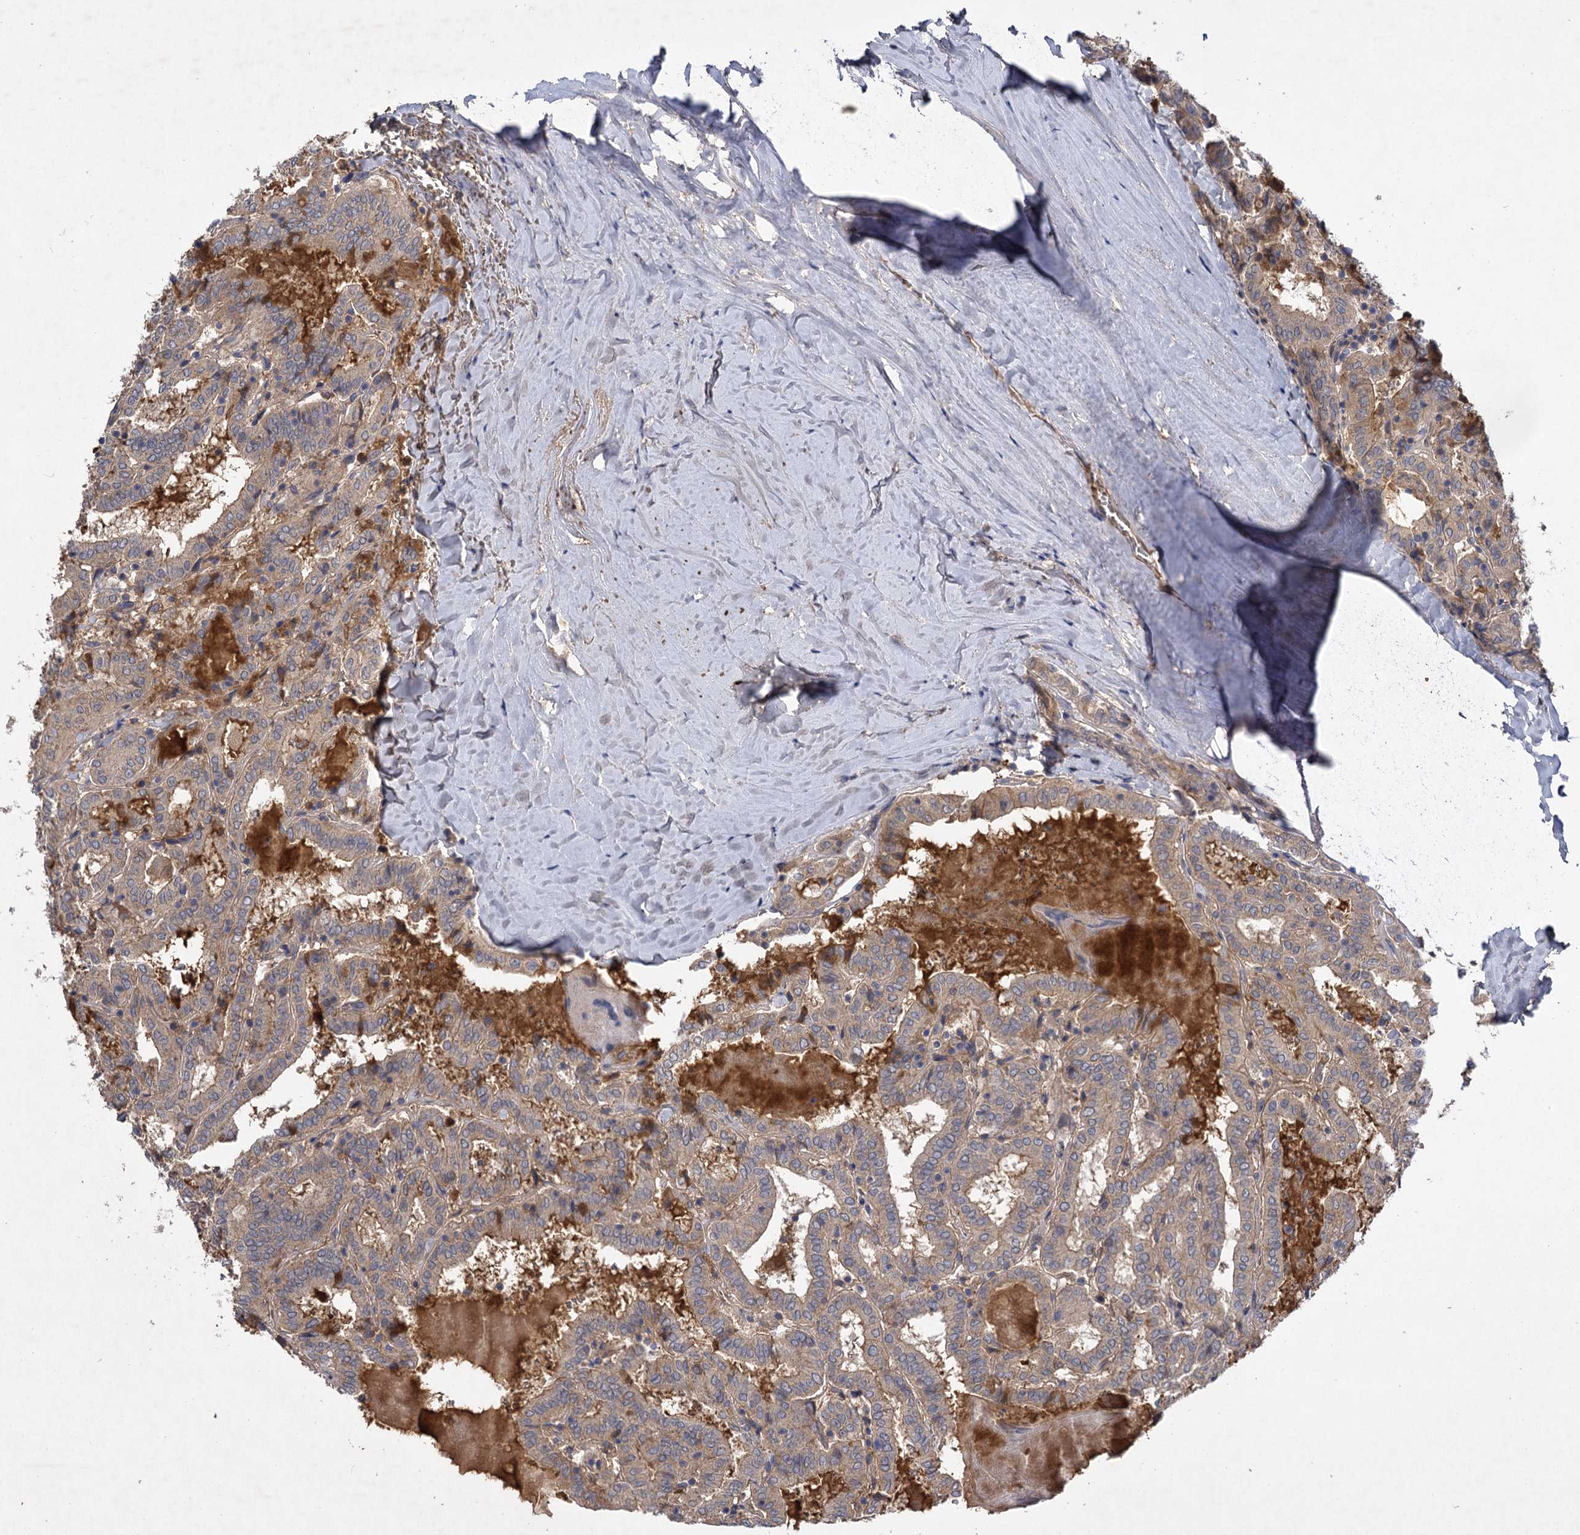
{"staining": {"intensity": "weak", "quantity": ">75%", "location": "cytoplasmic/membranous"}, "tissue": "thyroid cancer", "cell_type": "Tumor cells", "image_type": "cancer", "snomed": [{"axis": "morphology", "description": "Papillary adenocarcinoma, NOS"}, {"axis": "topography", "description": "Thyroid gland"}], "caption": "The immunohistochemical stain shows weak cytoplasmic/membranous staining in tumor cells of thyroid cancer (papillary adenocarcinoma) tissue.", "gene": "USP50", "patient": {"sex": "female", "age": 72}}